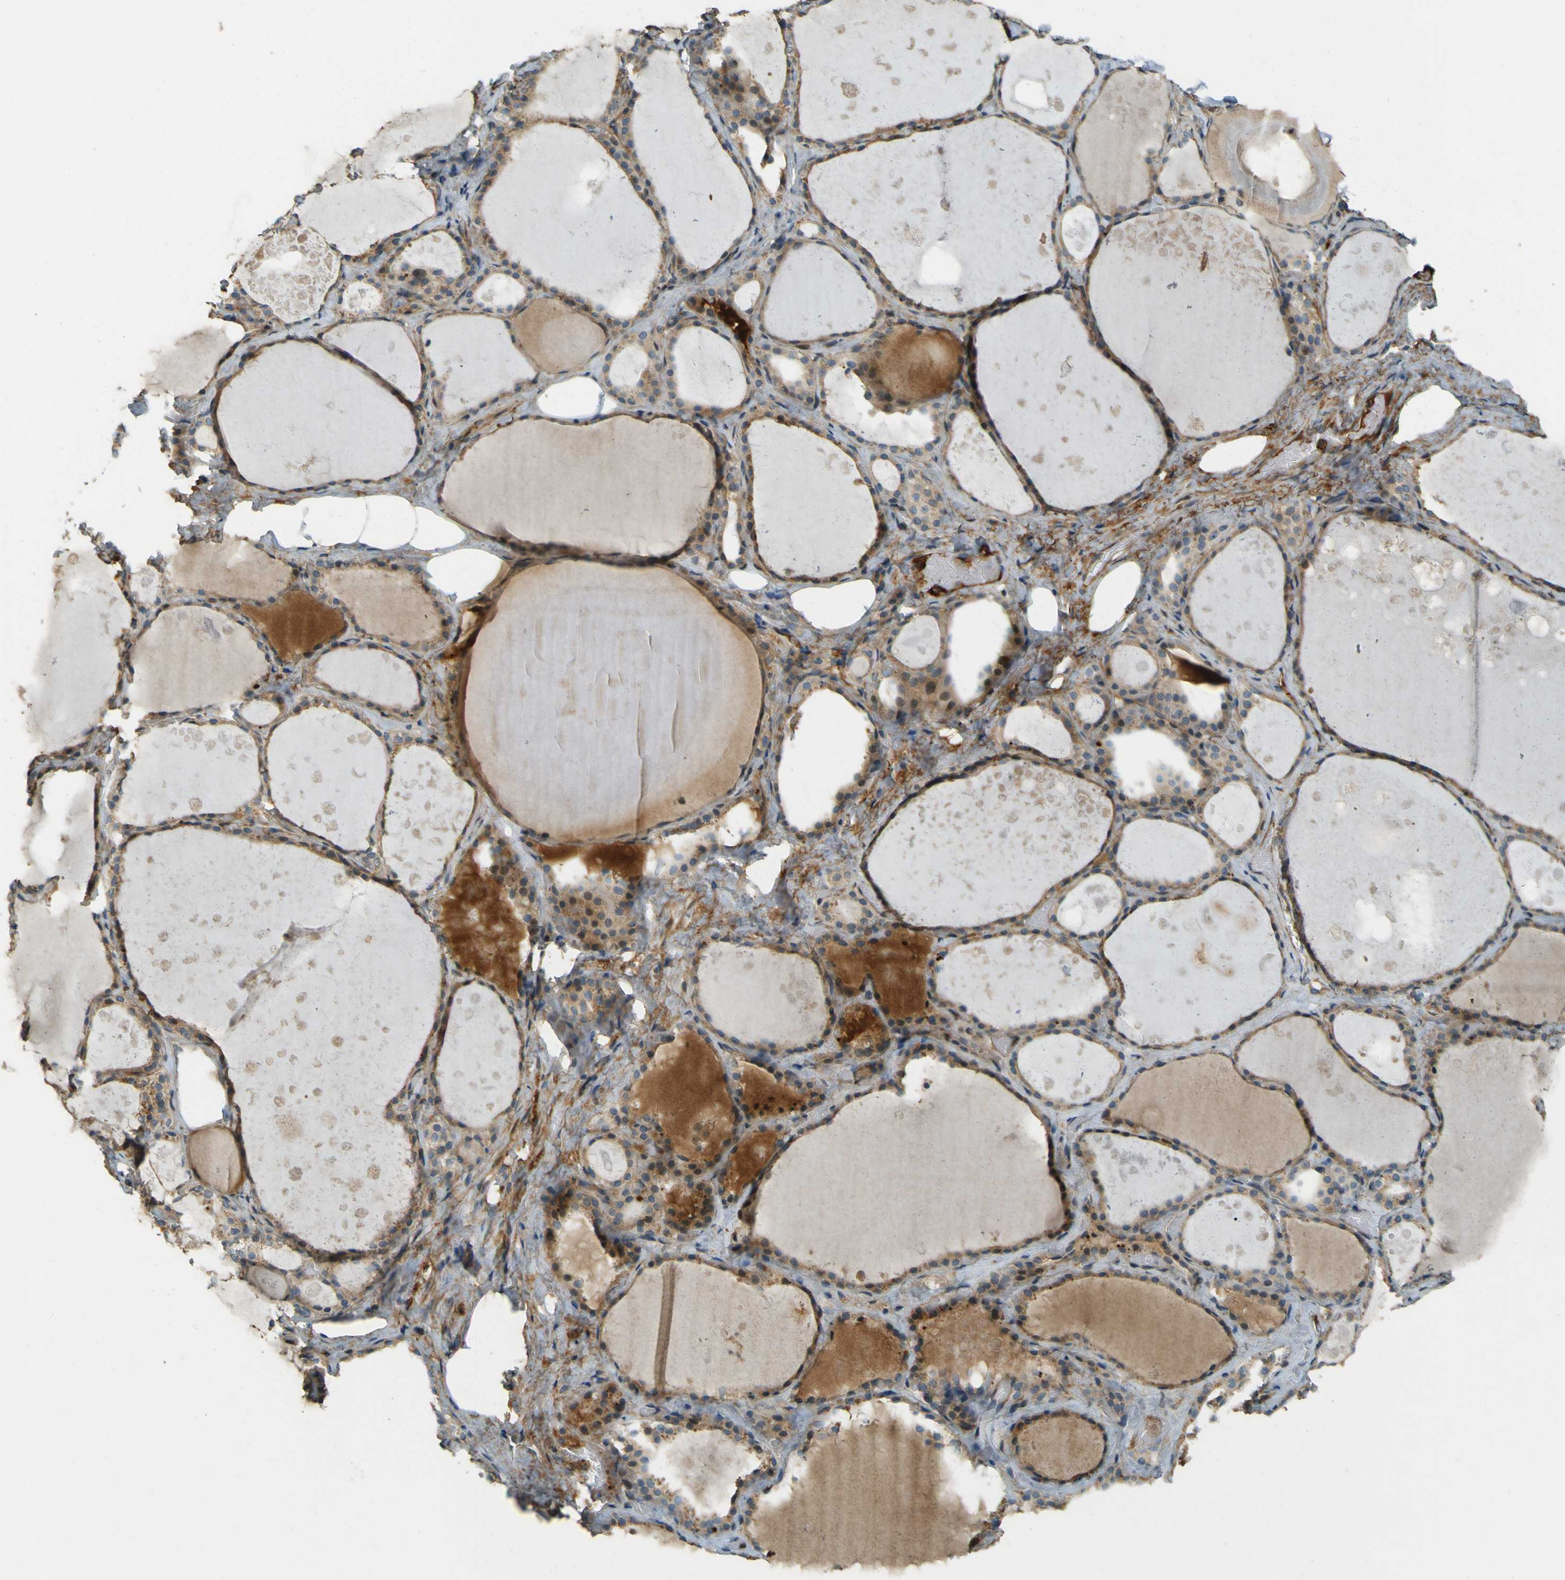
{"staining": {"intensity": "moderate", "quantity": "25%-75%", "location": "cytoplasmic/membranous"}, "tissue": "thyroid gland", "cell_type": "Glandular cells", "image_type": "normal", "snomed": [{"axis": "morphology", "description": "Normal tissue, NOS"}, {"axis": "topography", "description": "Thyroid gland"}], "caption": "A high-resolution photomicrograph shows immunohistochemistry staining of normal thyroid gland, which demonstrates moderate cytoplasmic/membranous positivity in about 25%-75% of glandular cells. The protein of interest is shown in brown color, while the nuclei are stained blue.", "gene": "LPCAT1", "patient": {"sex": "male", "age": 61}}